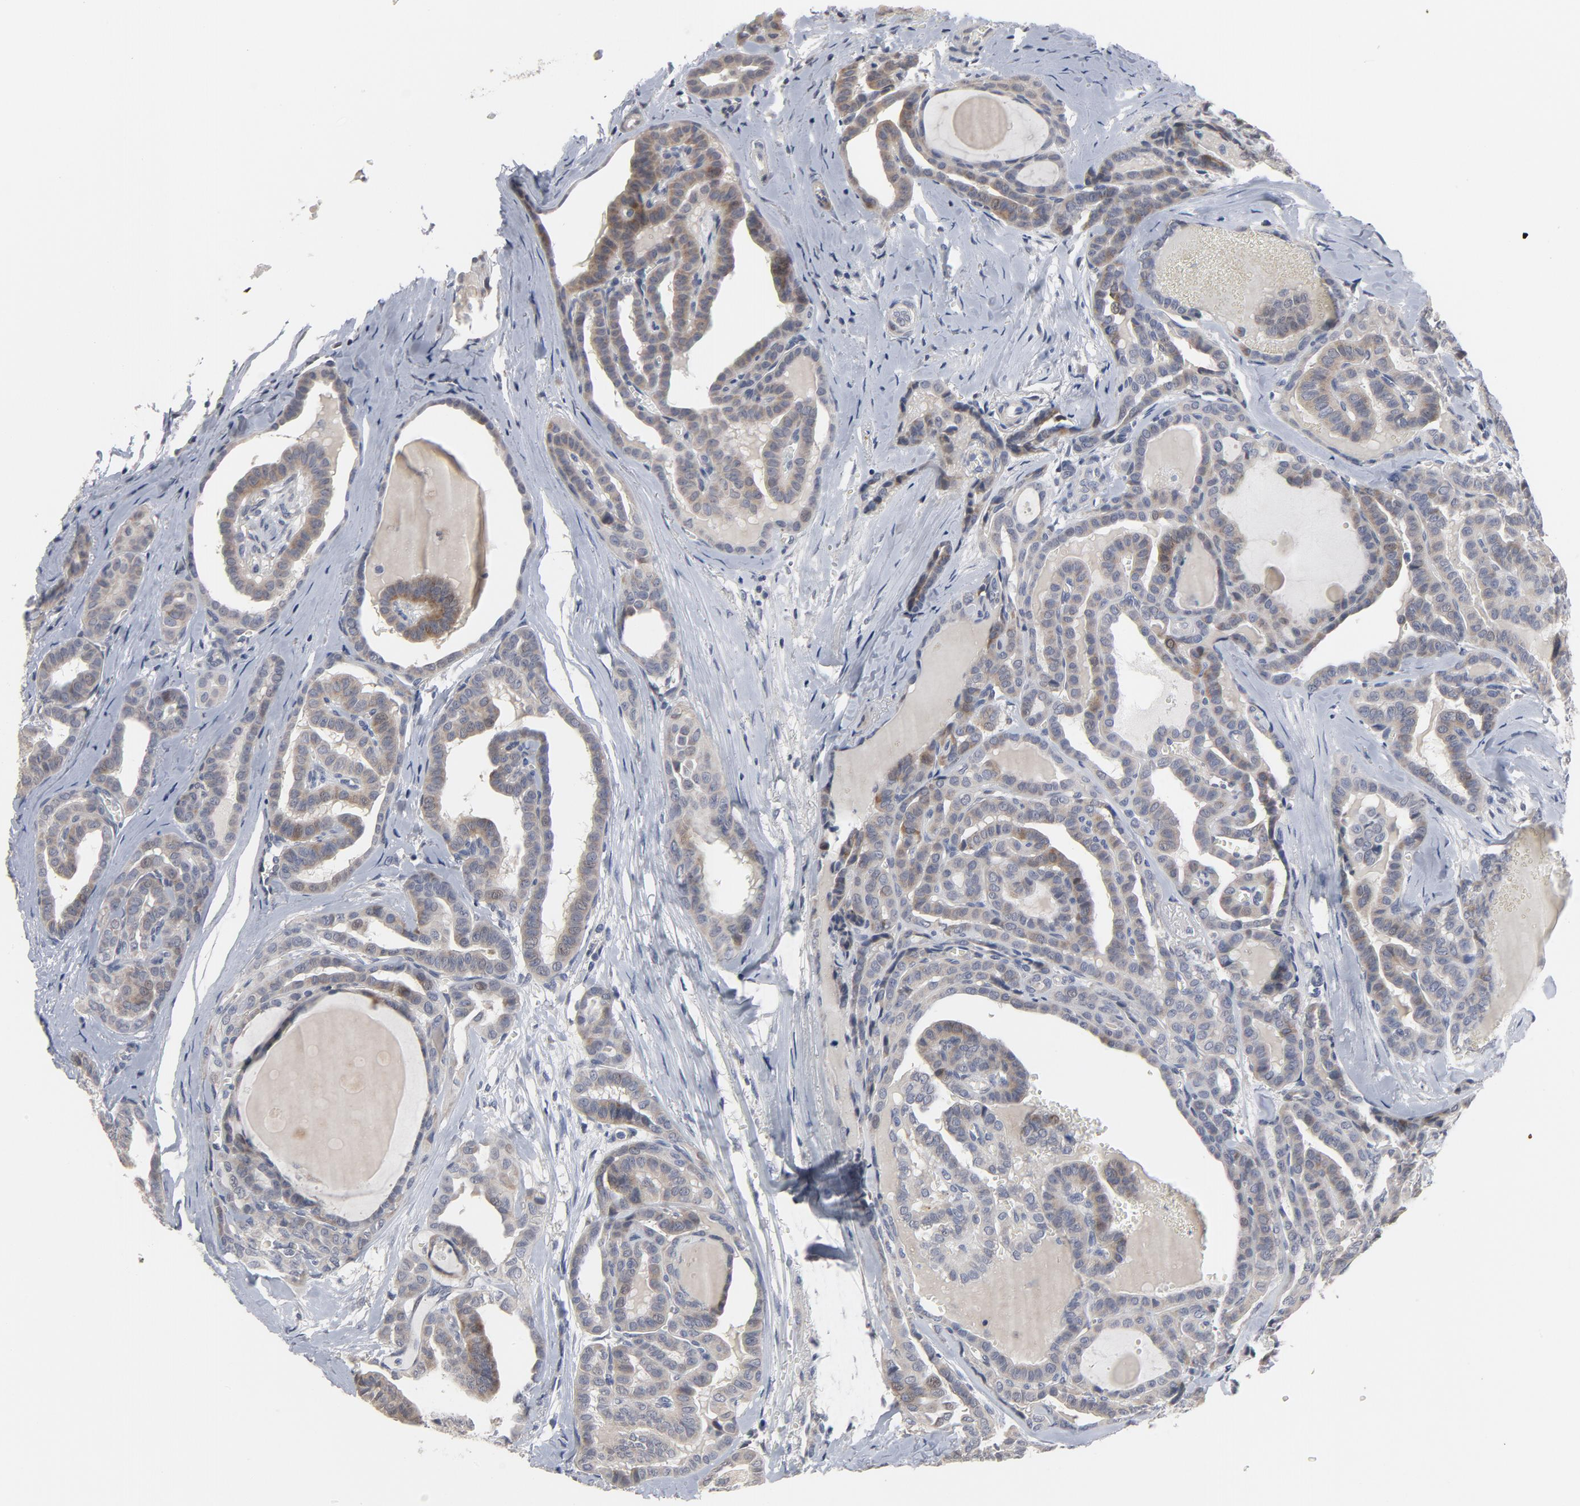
{"staining": {"intensity": "moderate", "quantity": "<25%", "location": "cytoplasmic/membranous"}, "tissue": "thyroid cancer", "cell_type": "Tumor cells", "image_type": "cancer", "snomed": [{"axis": "morphology", "description": "Carcinoma, NOS"}, {"axis": "topography", "description": "Thyroid gland"}], "caption": "Human thyroid cancer stained with a brown dye exhibits moderate cytoplasmic/membranous positive expression in approximately <25% of tumor cells.", "gene": "PPP1R1B", "patient": {"sex": "female", "age": 91}}